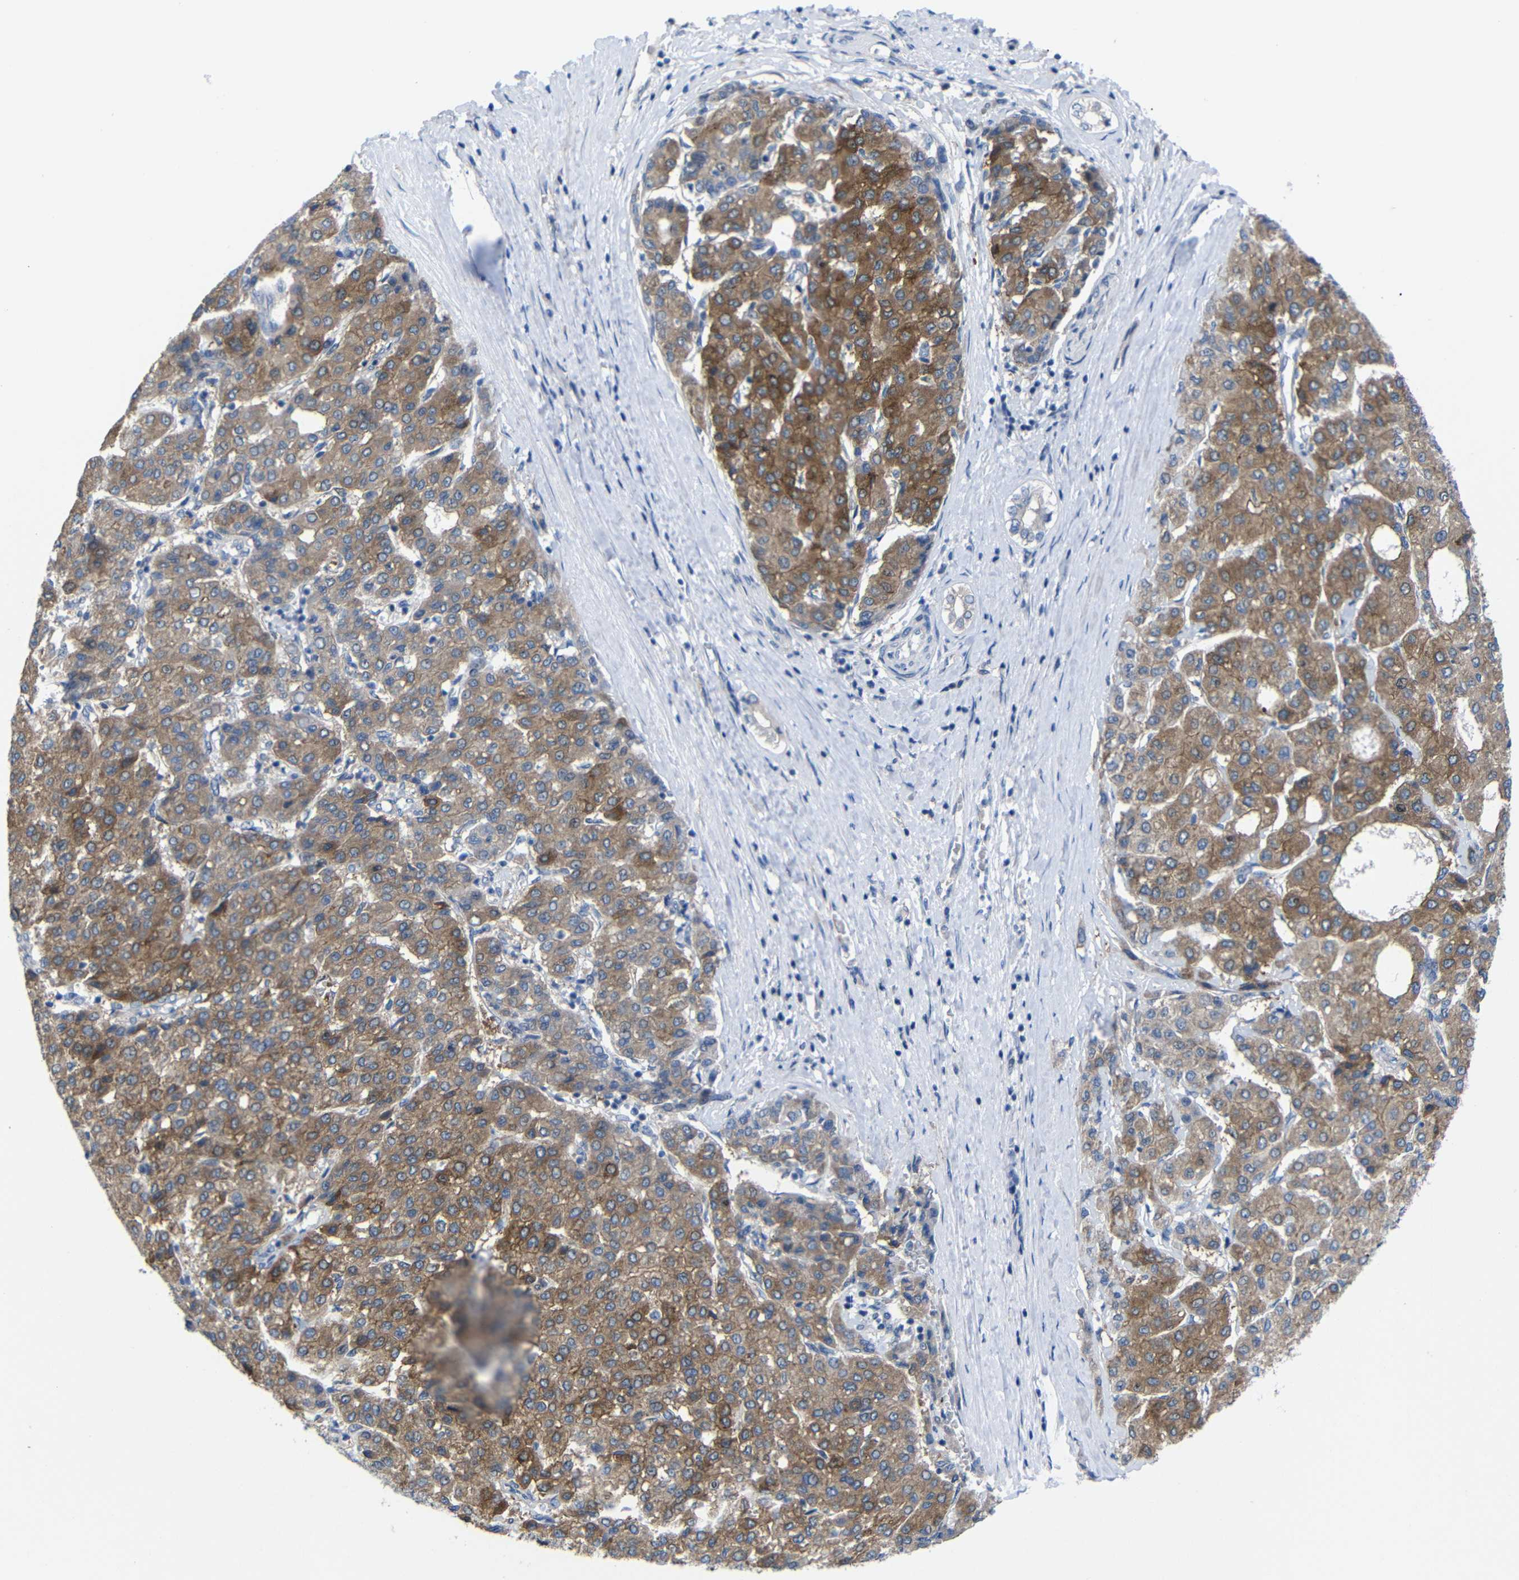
{"staining": {"intensity": "moderate", "quantity": ">75%", "location": "cytoplasmic/membranous"}, "tissue": "liver cancer", "cell_type": "Tumor cells", "image_type": "cancer", "snomed": [{"axis": "morphology", "description": "Carcinoma, Hepatocellular, NOS"}, {"axis": "topography", "description": "Liver"}], "caption": "Liver cancer (hepatocellular carcinoma) tissue shows moderate cytoplasmic/membranous positivity in about >75% of tumor cells, visualized by immunohistochemistry. The staining was performed using DAB to visualize the protein expression in brown, while the nuclei were stained in blue with hematoxylin (Magnification: 20x).", "gene": "CMTM1", "patient": {"sex": "male", "age": 65}}